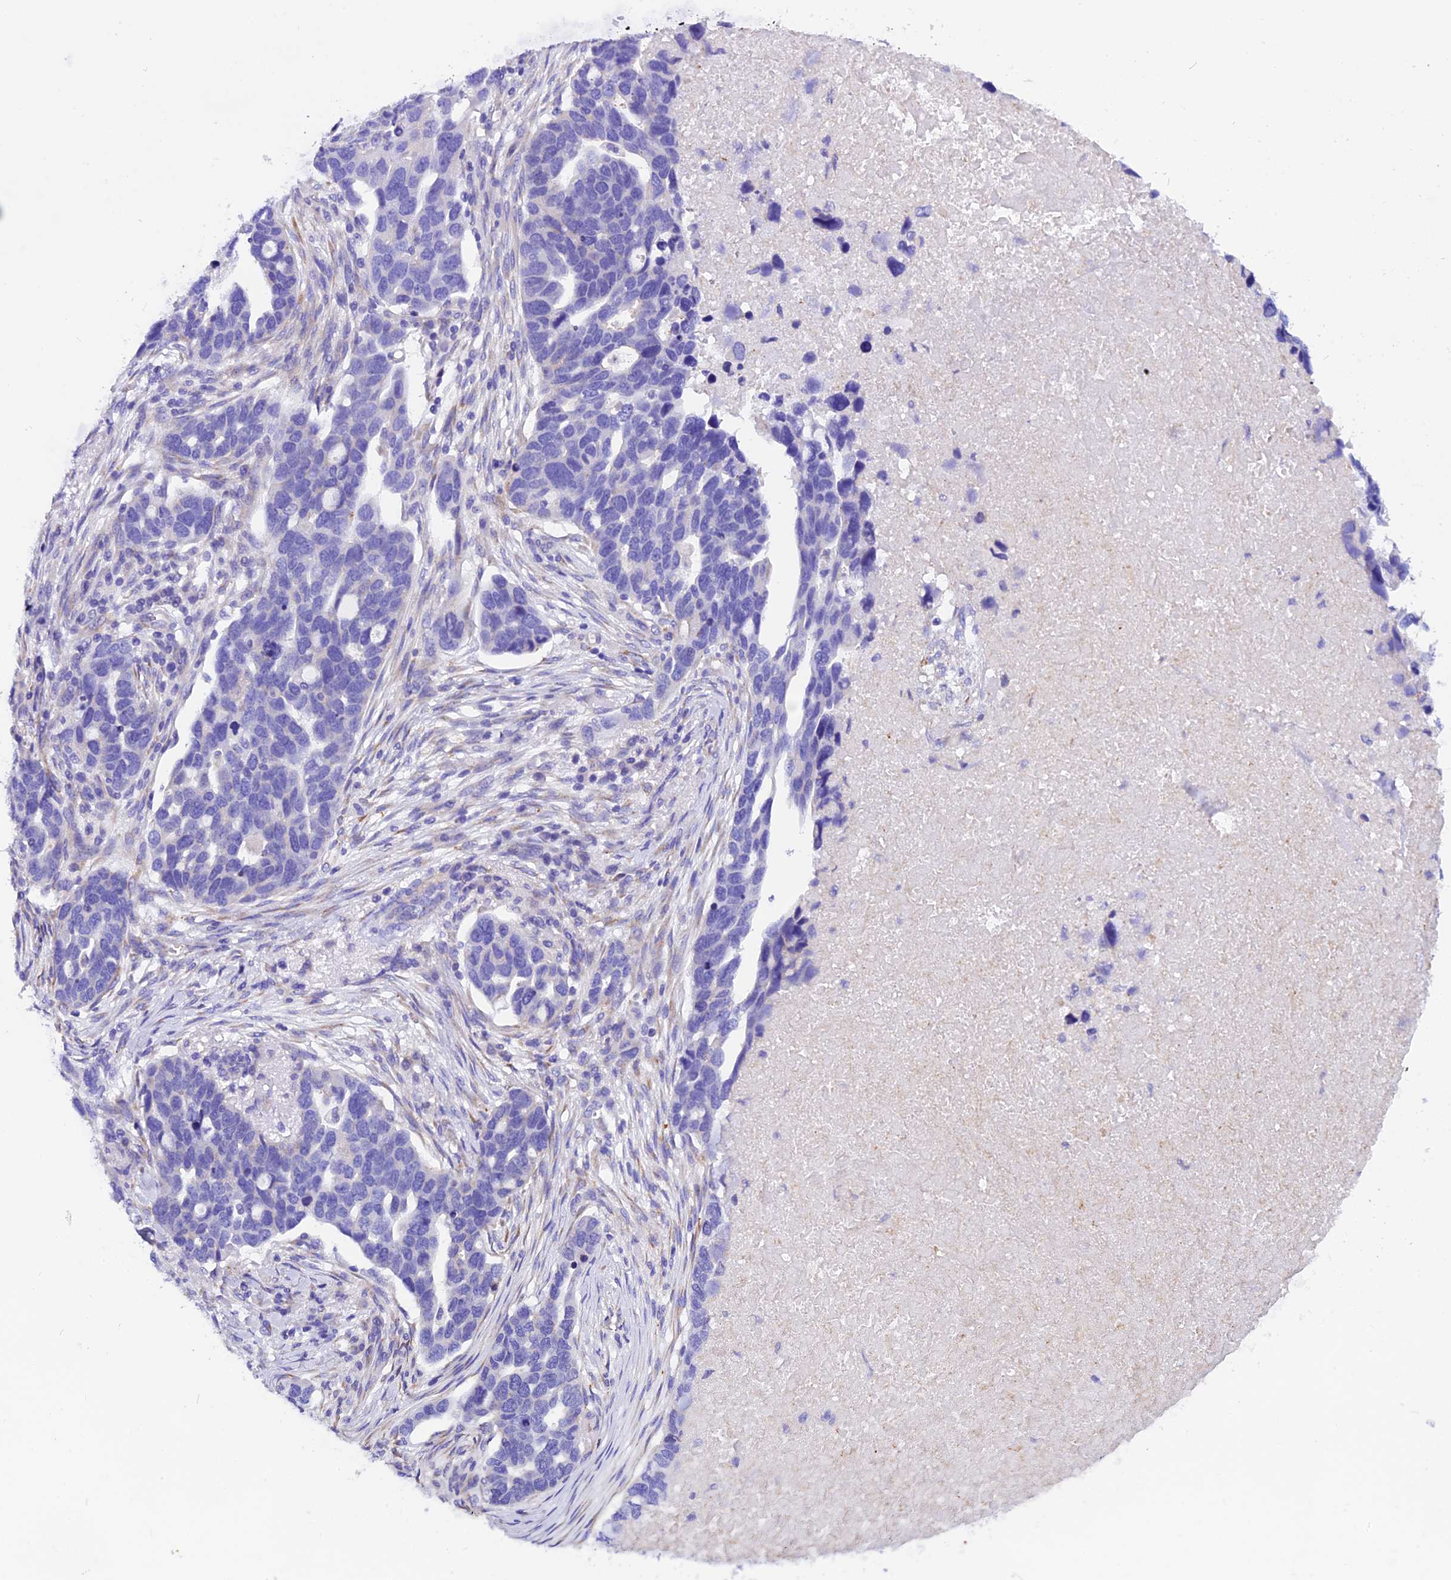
{"staining": {"intensity": "negative", "quantity": "none", "location": "none"}, "tissue": "ovarian cancer", "cell_type": "Tumor cells", "image_type": "cancer", "snomed": [{"axis": "morphology", "description": "Cystadenocarcinoma, serous, NOS"}, {"axis": "topography", "description": "Ovary"}], "caption": "Immunohistochemistry photomicrograph of neoplastic tissue: ovarian serous cystadenocarcinoma stained with DAB (3,3'-diaminobenzidine) reveals no significant protein staining in tumor cells.", "gene": "COMTD1", "patient": {"sex": "female", "age": 54}}